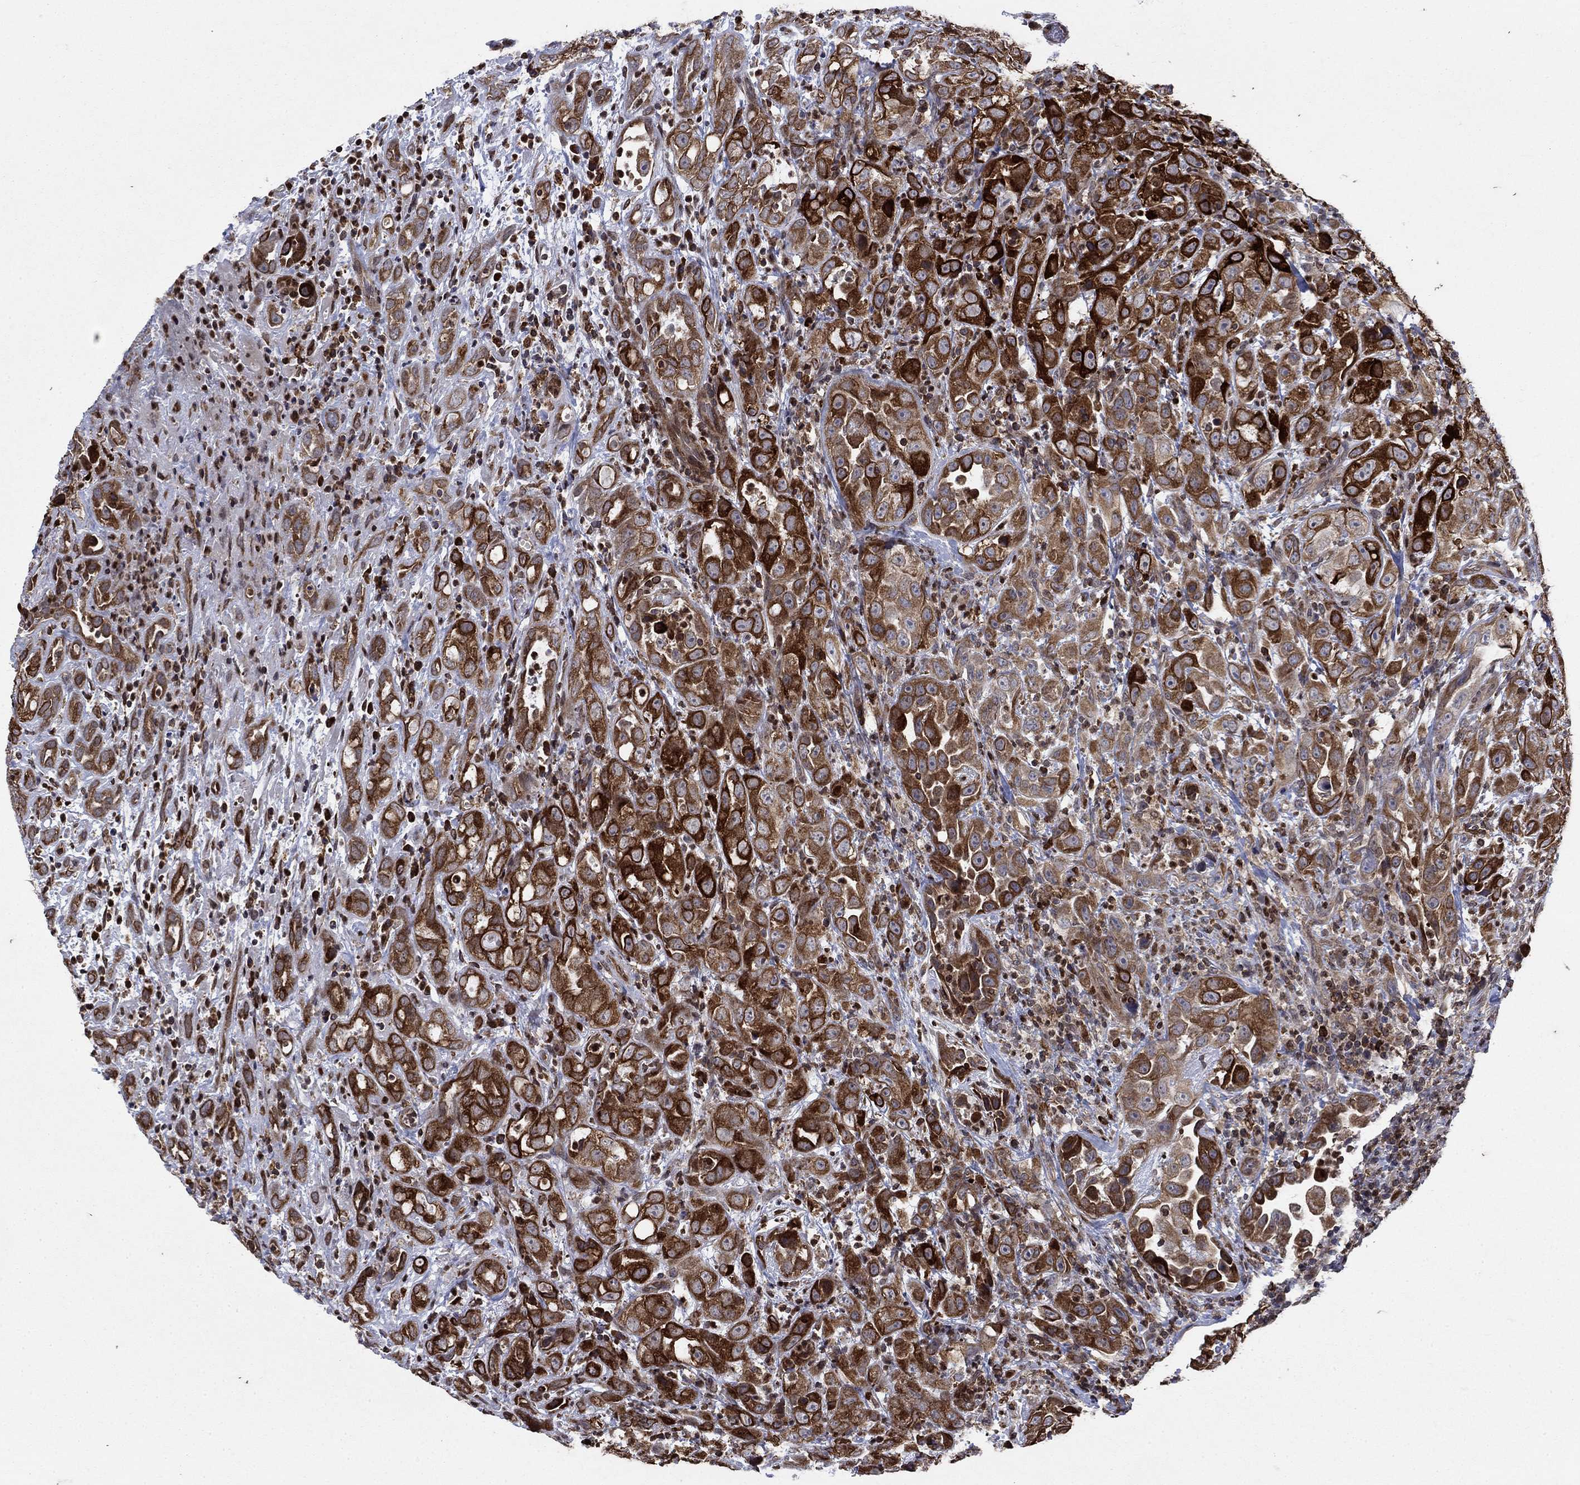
{"staining": {"intensity": "strong", "quantity": ">75%", "location": "cytoplasmic/membranous"}, "tissue": "urothelial cancer", "cell_type": "Tumor cells", "image_type": "cancer", "snomed": [{"axis": "morphology", "description": "Urothelial carcinoma, High grade"}, {"axis": "topography", "description": "Urinary bladder"}], "caption": "Protein expression analysis of human high-grade urothelial carcinoma reveals strong cytoplasmic/membranous positivity in about >75% of tumor cells.", "gene": "DHRS7", "patient": {"sex": "female", "age": 41}}